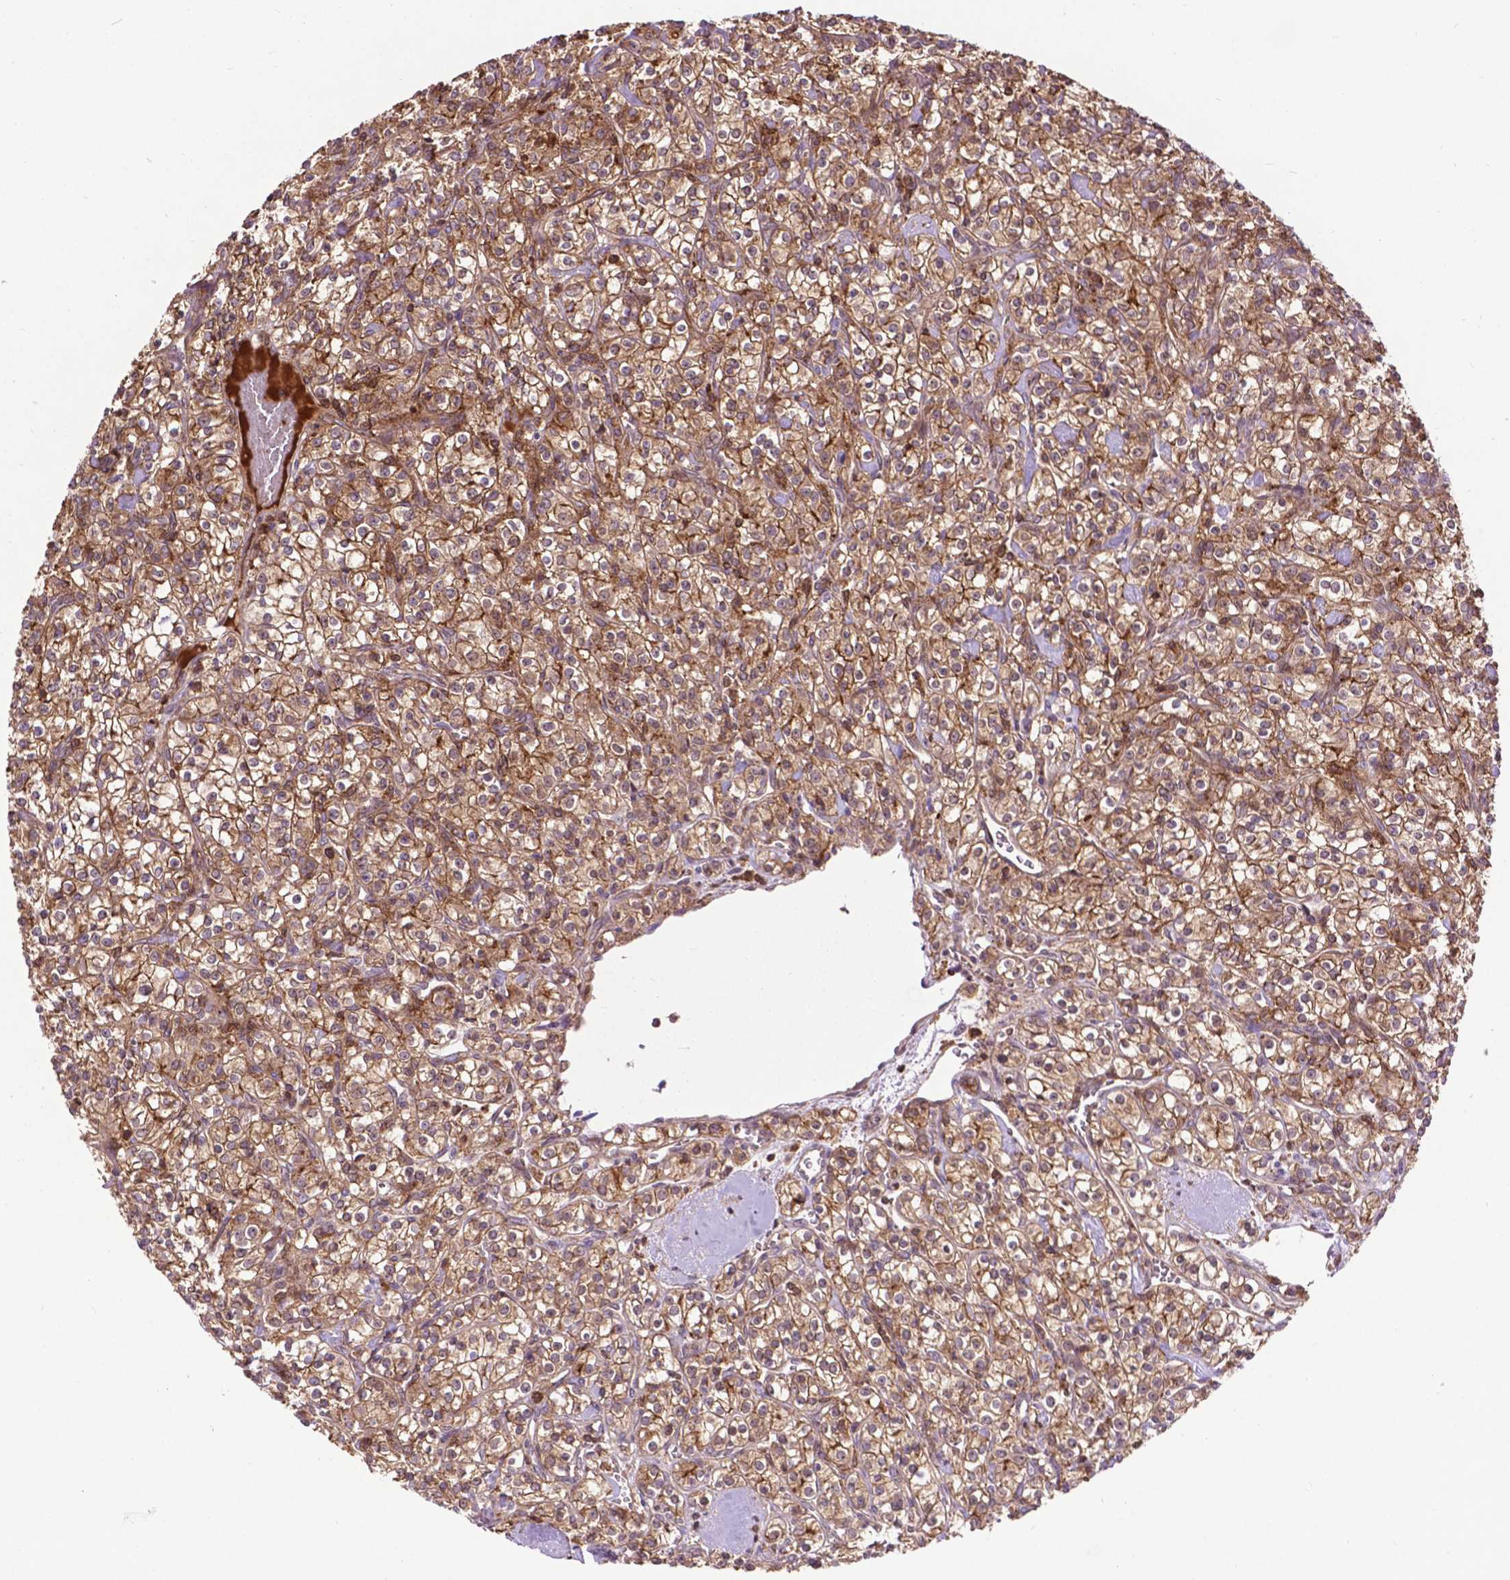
{"staining": {"intensity": "moderate", "quantity": ">75%", "location": "cytoplasmic/membranous"}, "tissue": "renal cancer", "cell_type": "Tumor cells", "image_type": "cancer", "snomed": [{"axis": "morphology", "description": "Adenocarcinoma, NOS"}, {"axis": "topography", "description": "Kidney"}], "caption": "Immunohistochemical staining of renal cancer (adenocarcinoma) demonstrates medium levels of moderate cytoplasmic/membranous protein staining in approximately >75% of tumor cells.", "gene": "CHMP4A", "patient": {"sex": "male", "age": 77}}